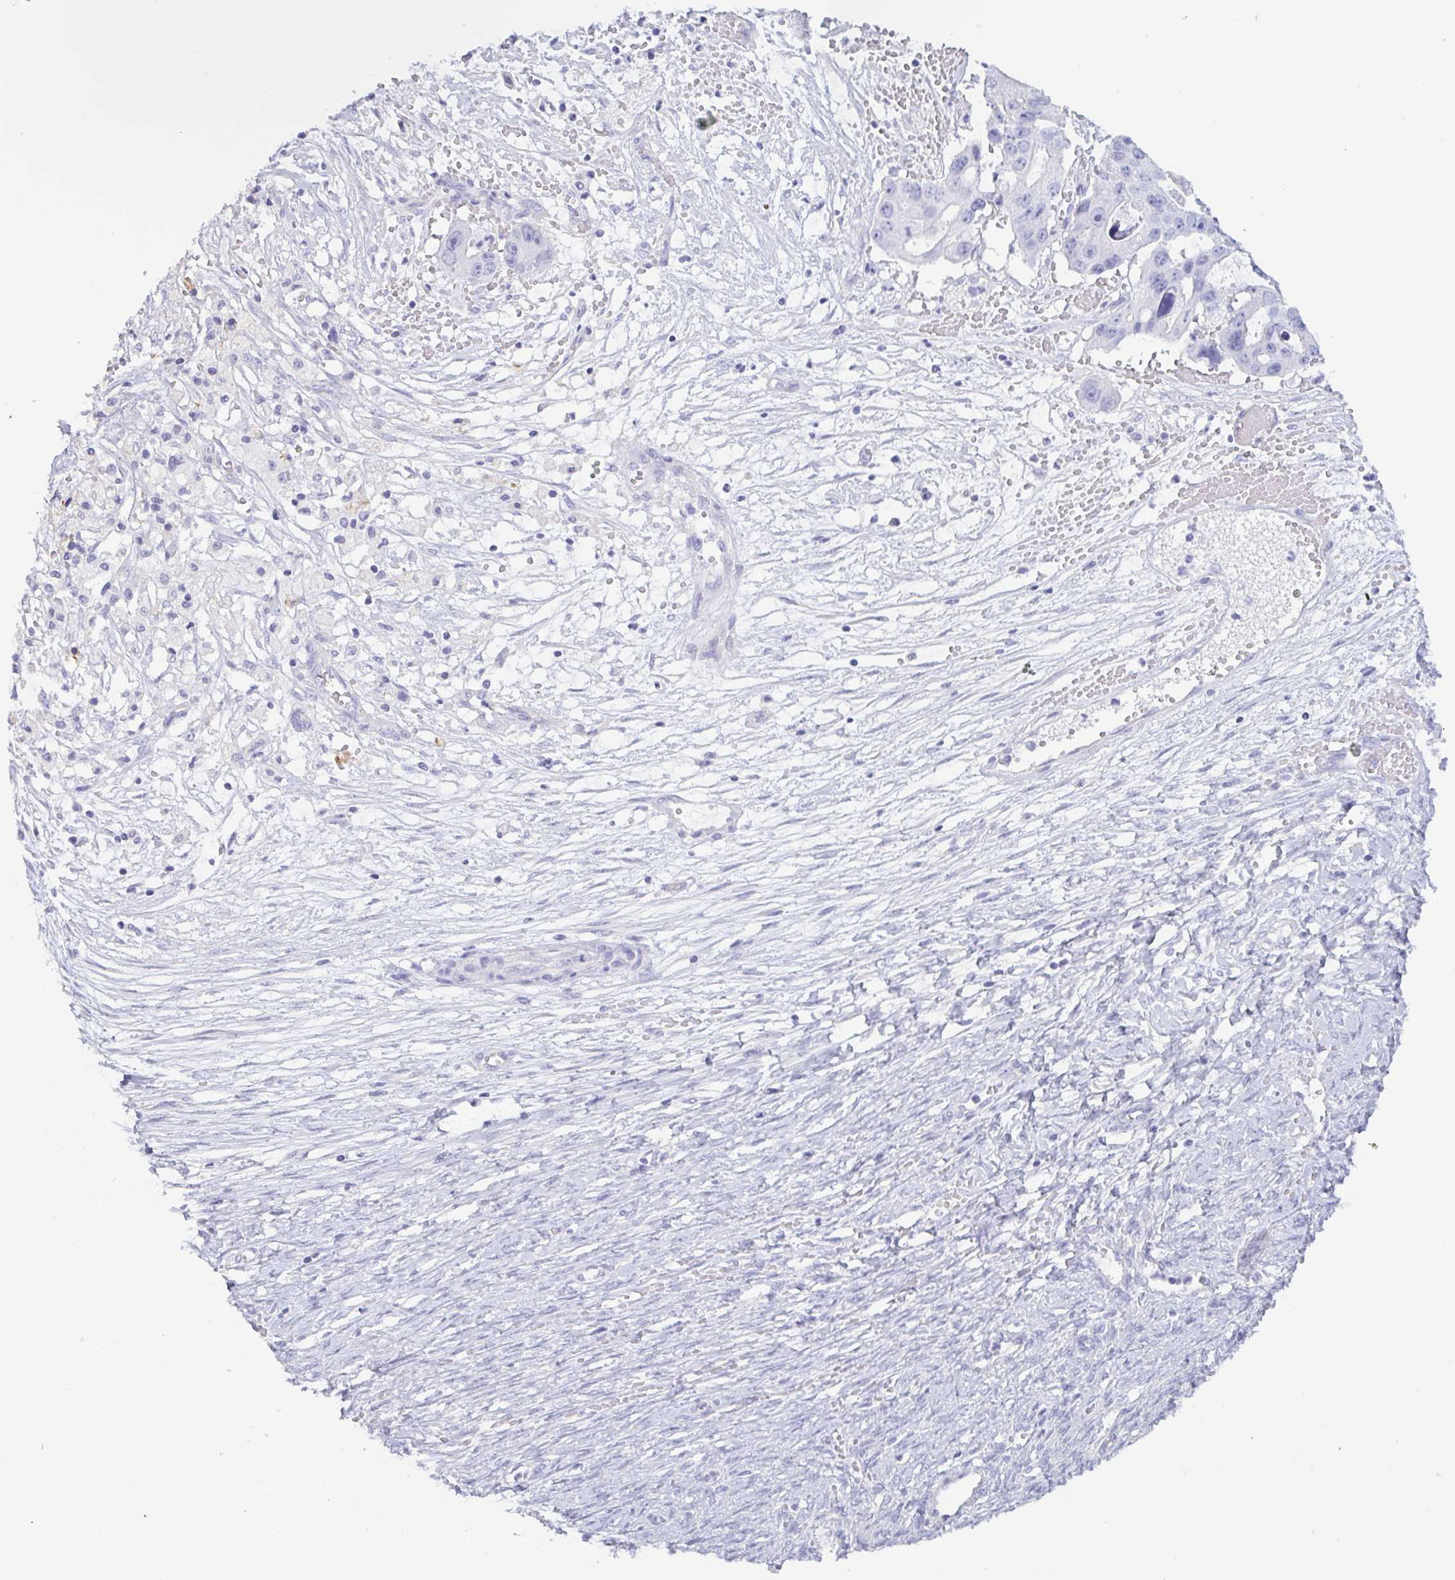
{"staining": {"intensity": "negative", "quantity": "none", "location": "none"}, "tissue": "ovarian cancer", "cell_type": "Tumor cells", "image_type": "cancer", "snomed": [{"axis": "morphology", "description": "Cystadenocarcinoma, serous, NOS"}, {"axis": "topography", "description": "Ovary"}], "caption": "This histopathology image is of ovarian serous cystadenocarcinoma stained with immunohistochemistry to label a protein in brown with the nuclei are counter-stained blue. There is no positivity in tumor cells.", "gene": "PRR4", "patient": {"sex": "female", "age": 56}}